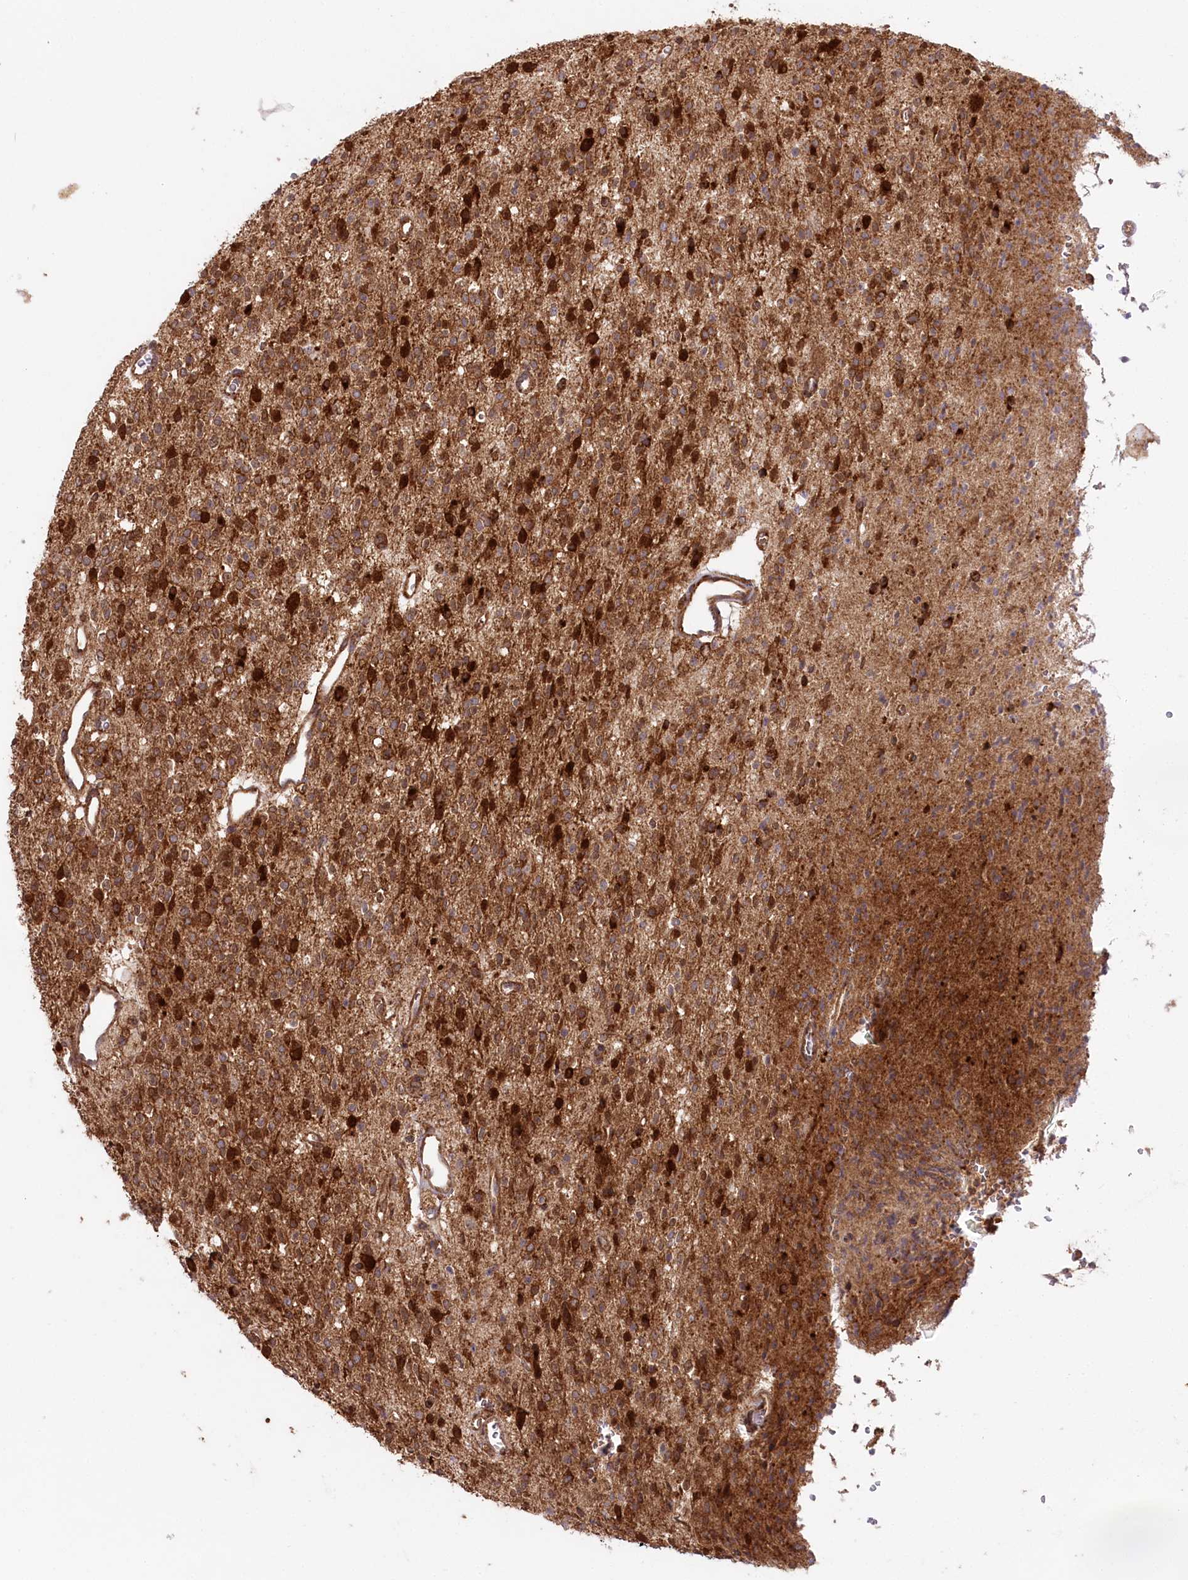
{"staining": {"intensity": "strong", "quantity": ">75%", "location": "cytoplasmic/membranous"}, "tissue": "glioma", "cell_type": "Tumor cells", "image_type": "cancer", "snomed": [{"axis": "morphology", "description": "Glioma, malignant, High grade"}, {"axis": "topography", "description": "Brain"}], "caption": "Immunohistochemistry photomicrograph of neoplastic tissue: glioma stained using immunohistochemistry (IHC) shows high levels of strong protein expression localized specifically in the cytoplasmic/membranous of tumor cells, appearing as a cytoplasmic/membranous brown color.", "gene": "CCDC91", "patient": {"sex": "male", "age": 34}}